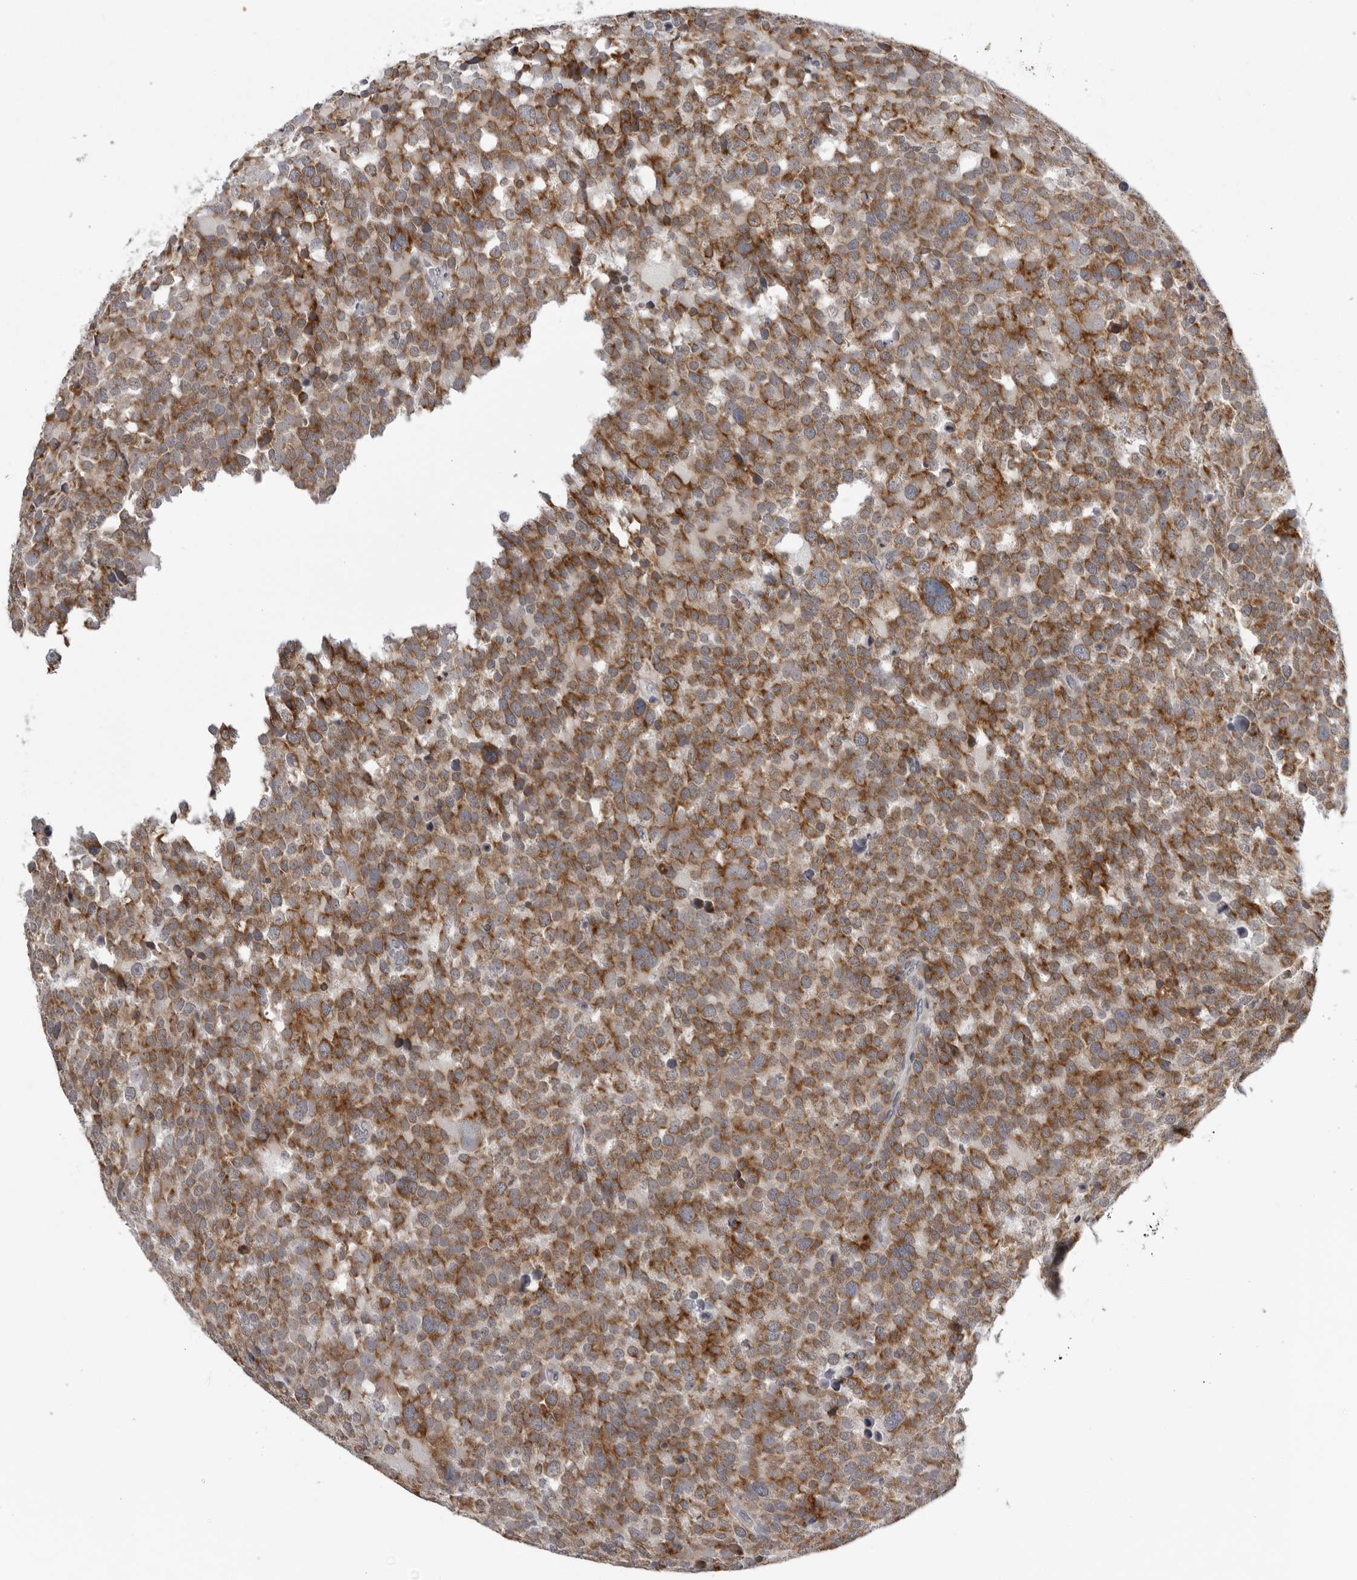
{"staining": {"intensity": "moderate", "quantity": ">75%", "location": "cytoplasmic/membranous"}, "tissue": "testis cancer", "cell_type": "Tumor cells", "image_type": "cancer", "snomed": [{"axis": "morphology", "description": "Seminoma, NOS"}, {"axis": "topography", "description": "Testis"}], "caption": "Immunohistochemical staining of testis seminoma exhibits medium levels of moderate cytoplasmic/membranous protein staining in about >75% of tumor cells.", "gene": "CPT2", "patient": {"sex": "male", "age": 71}}